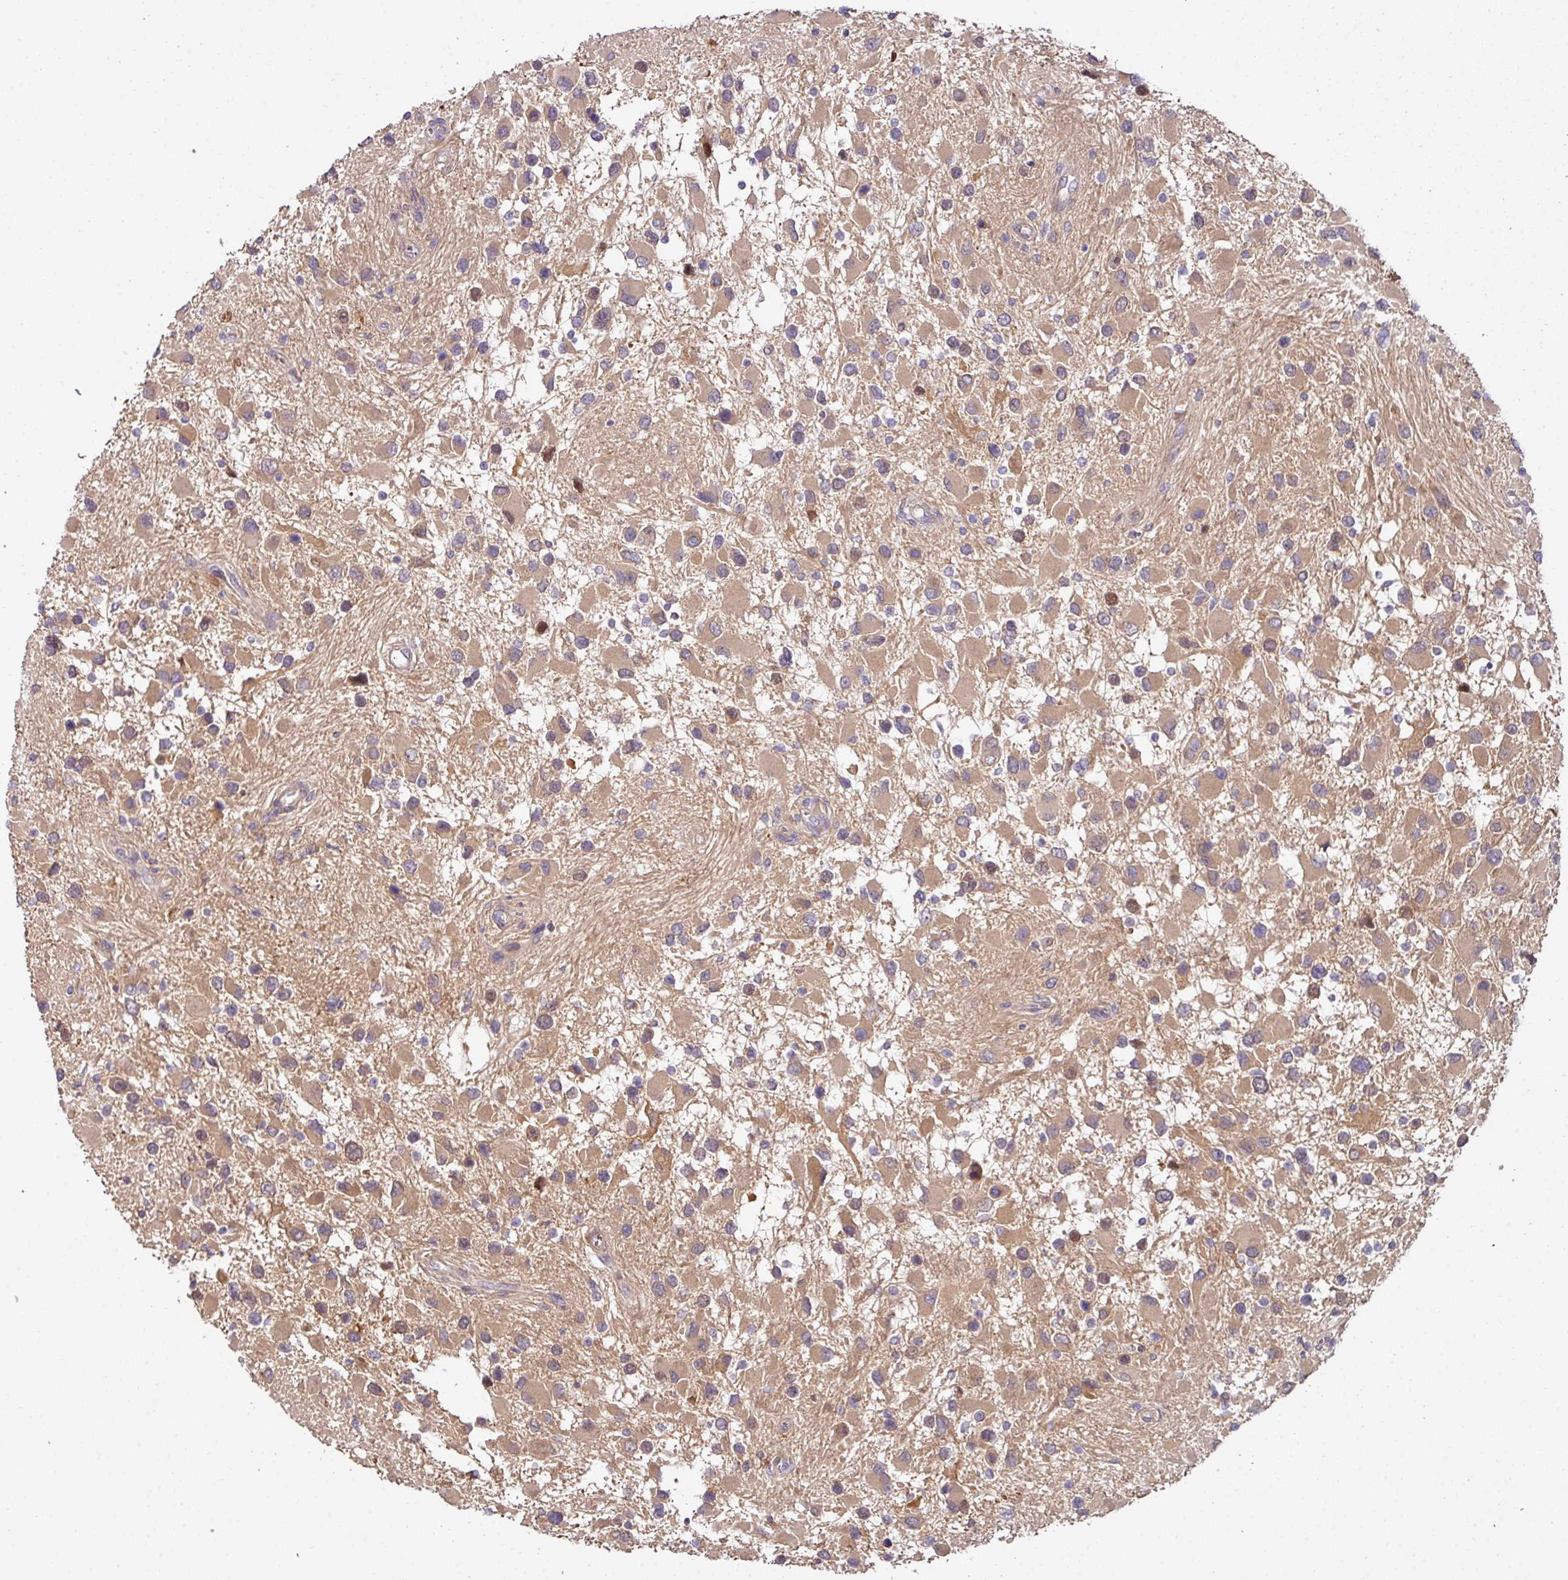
{"staining": {"intensity": "moderate", "quantity": ">75%", "location": "cytoplasmic/membranous"}, "tissue": "glioma", "cell_type": "Tumor cells", "image_type": "cancer", "snomed": [{"axis": "morphology", "description": "Glioma, malignant, High grade"}, {"axis": "topography", "description": "Brain"}], "caption": "Moderate cytoplasmic/membranous positivity for a protein is identified in about >75% of tumor cells of malignant glioma (high-grade) using IHC.", "gene": "SLAMF6", "patient": {"sex": "male", "age": 53}}